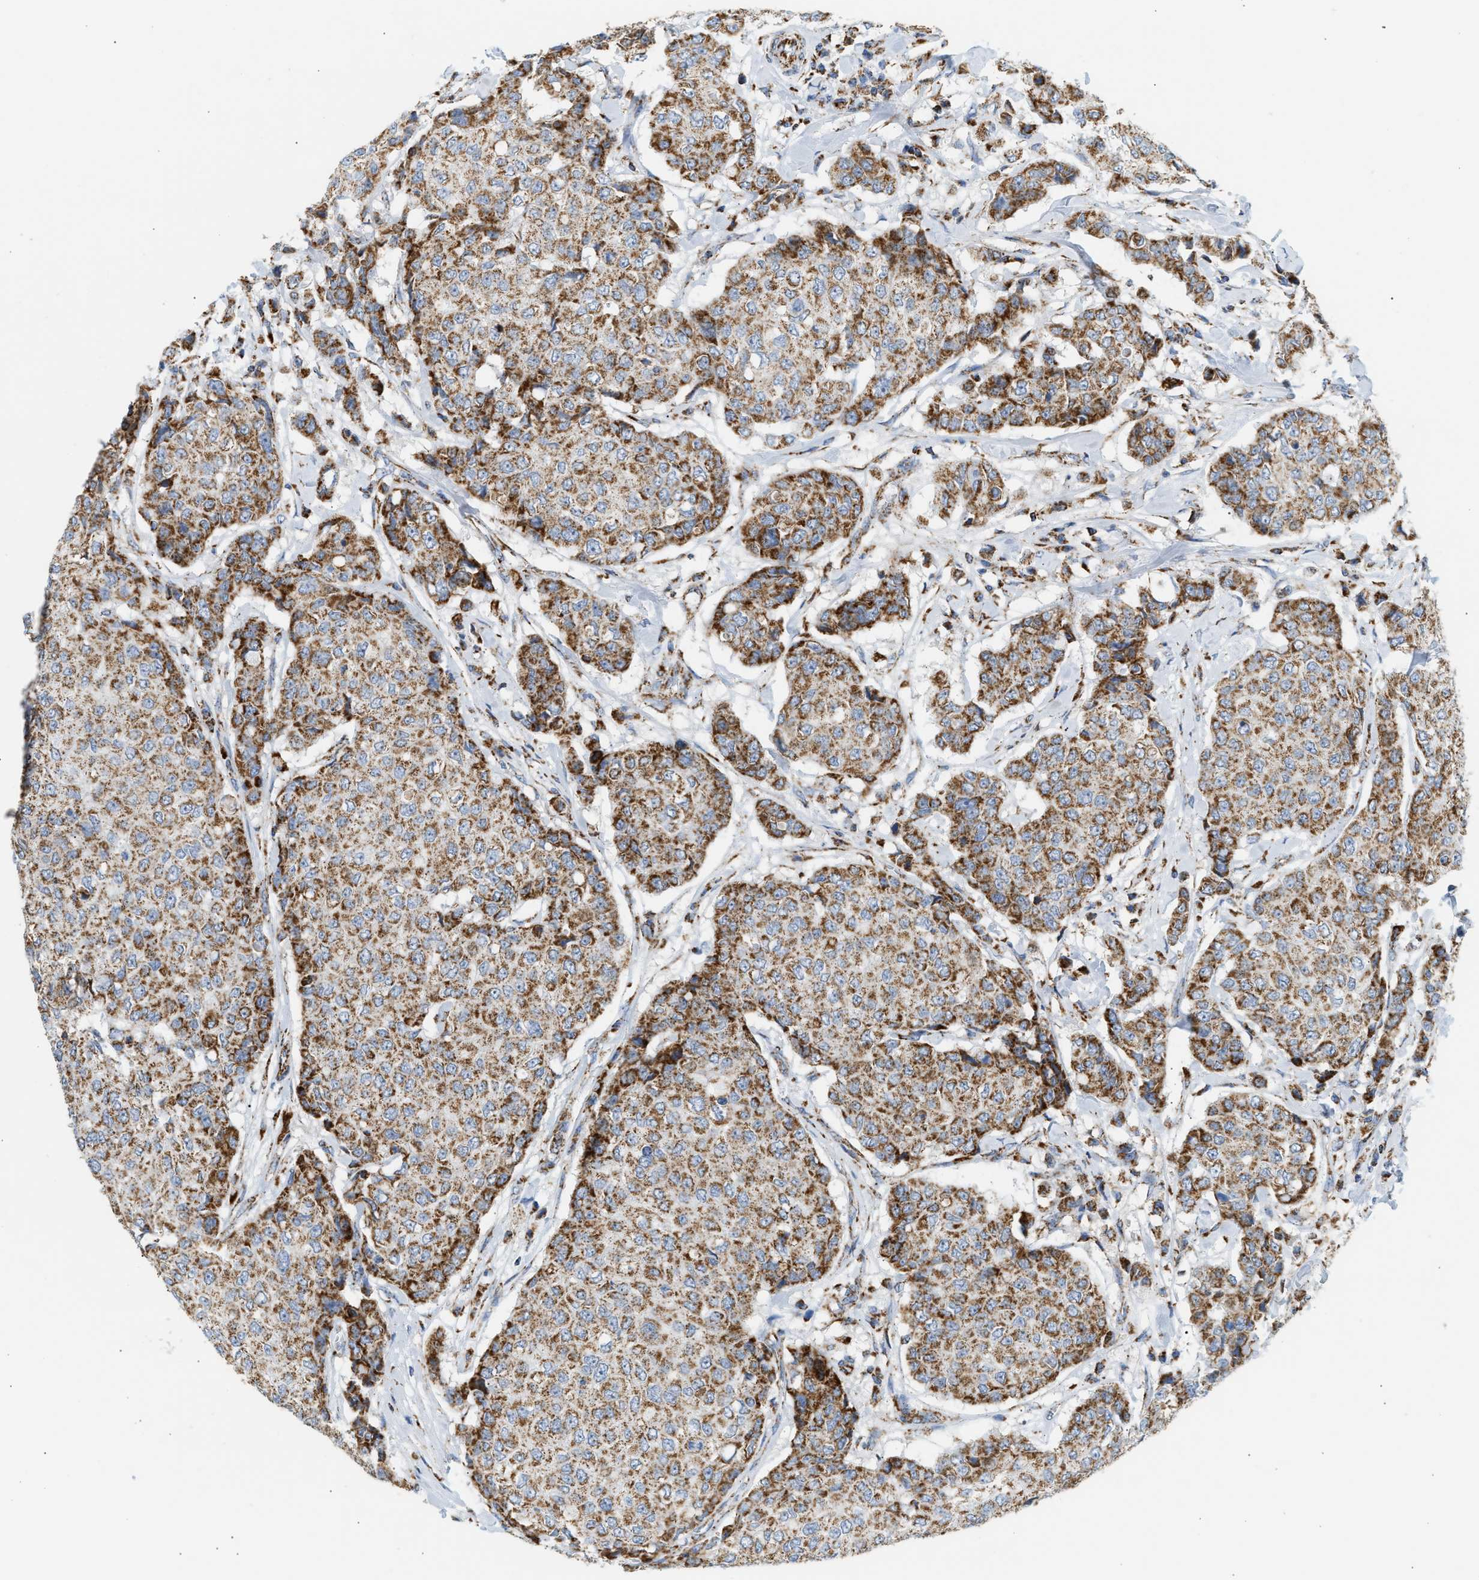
{"staining": {"intensity": "moderate", "quantity": ">75%", "location": "cytoplasmic/membranous"}, "tissue": "breast cancer", "cell_type": "Tumor cells", "image_type": "cancer", "snomed": [{"axis": "morphology", "description": "Duct carcinoma"}, {"axis": "topography", "description": "Breast"}], "caption": "Protein positivity by IHC displays moderate cytoplasmic/membranous positivity in about >75% of tumor cells in breast intraductal carcinoma.", "gene": "OGDH", "patient": {"sex": "female", "age": 27}}